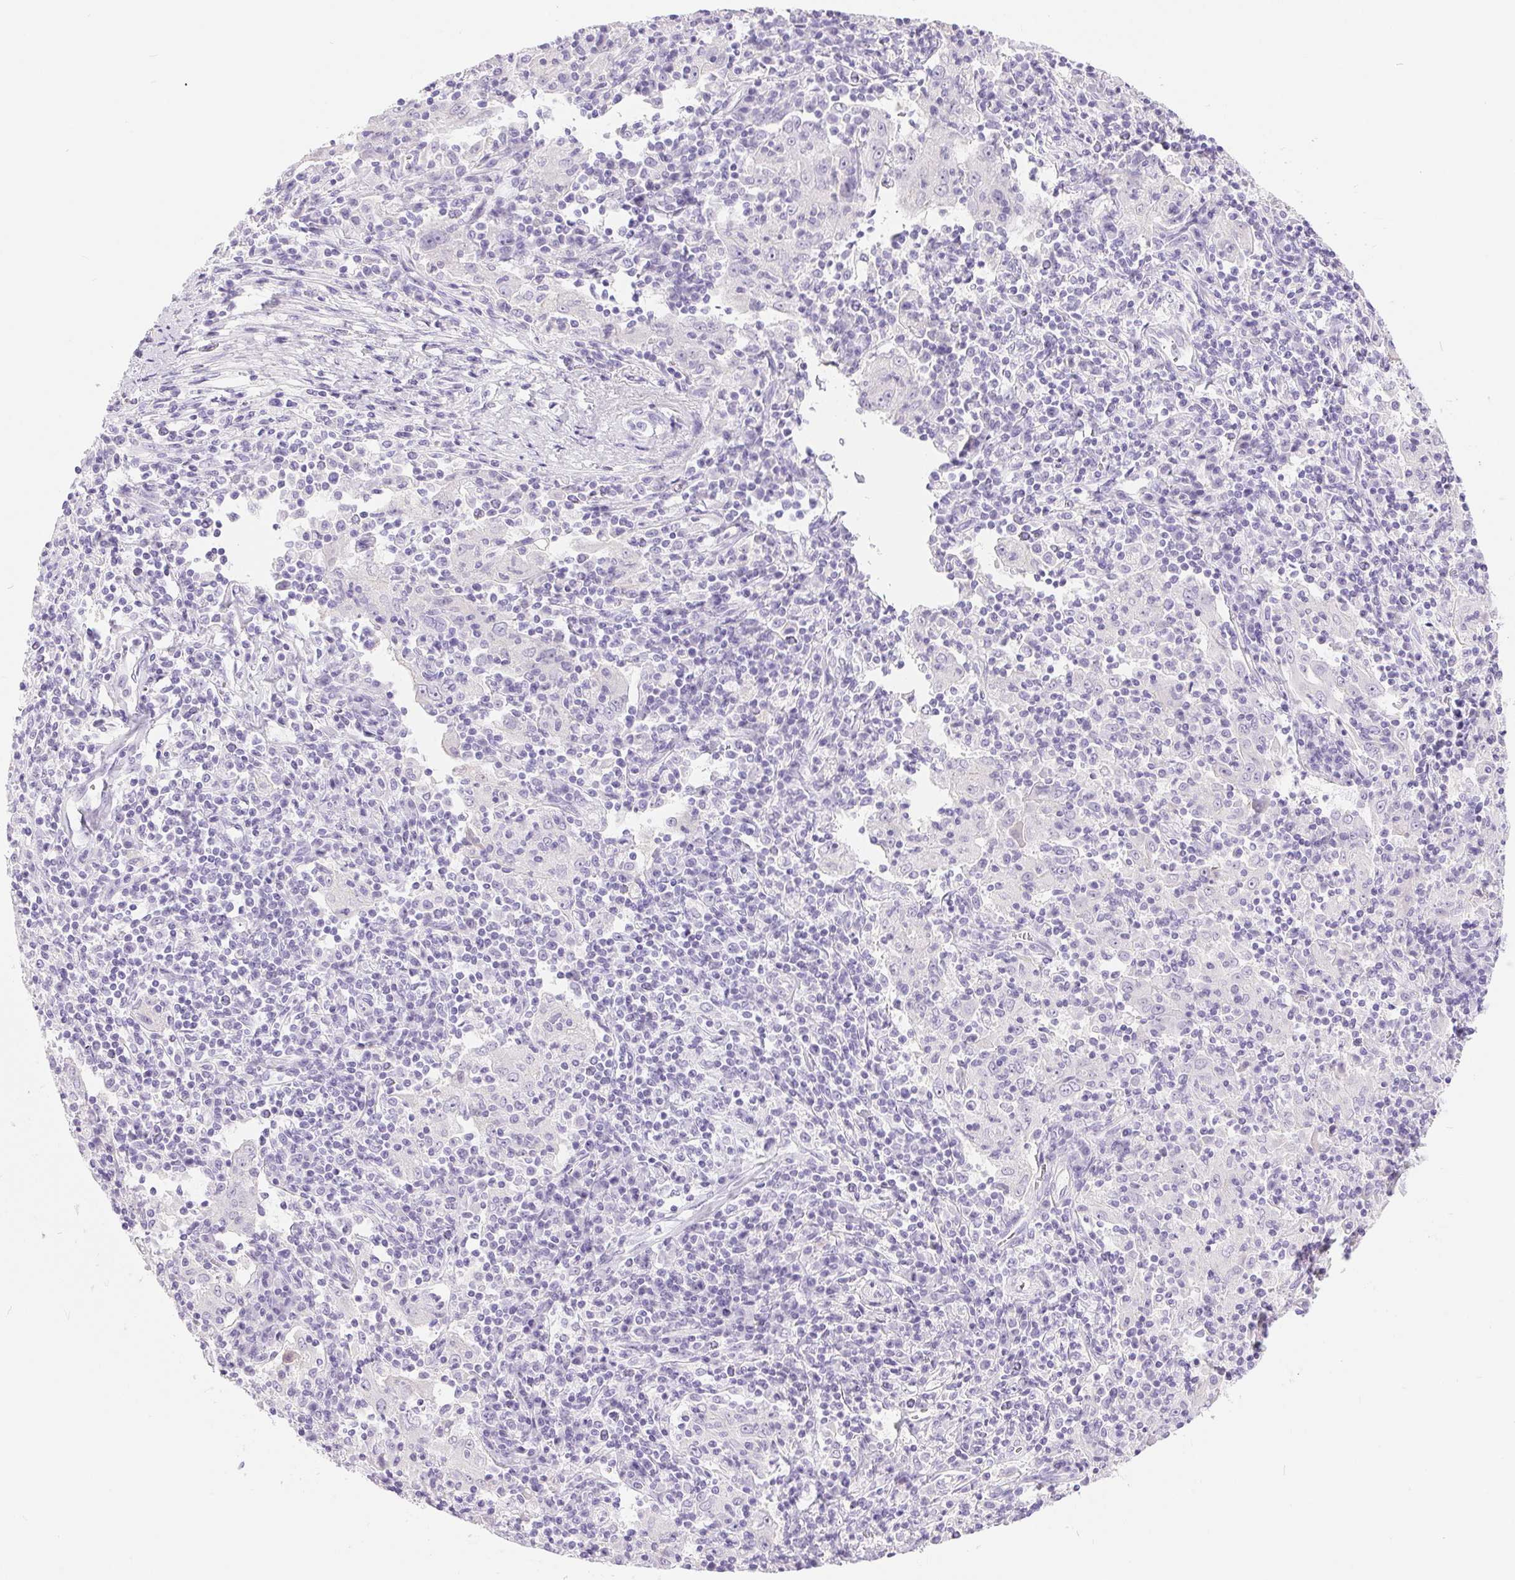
{"staining": {"intensity": "negative", "quantity": "none", "location": "none"}, "tissue": "pancreatic cancer", "cell_type": "Tumor cells", "image_type": "cancer", "snomed": [{"axis": "morphology", "description": "Adenocarcinoma, NOS"}, {"axis": "topography", "description": "Pancreas"}], "caption": "The photomicrograph displays no staining of tumor cells in adenocarcinoma (pancreatic). Brightfield microscopy of immunohistochemistry stained with DAB (3,3'-diaminobenzidine) (brown) and hematoxylin (blue), captured at high magnification.", "gene": "XDH", "patient": {"sex": "male", "age": 63}}